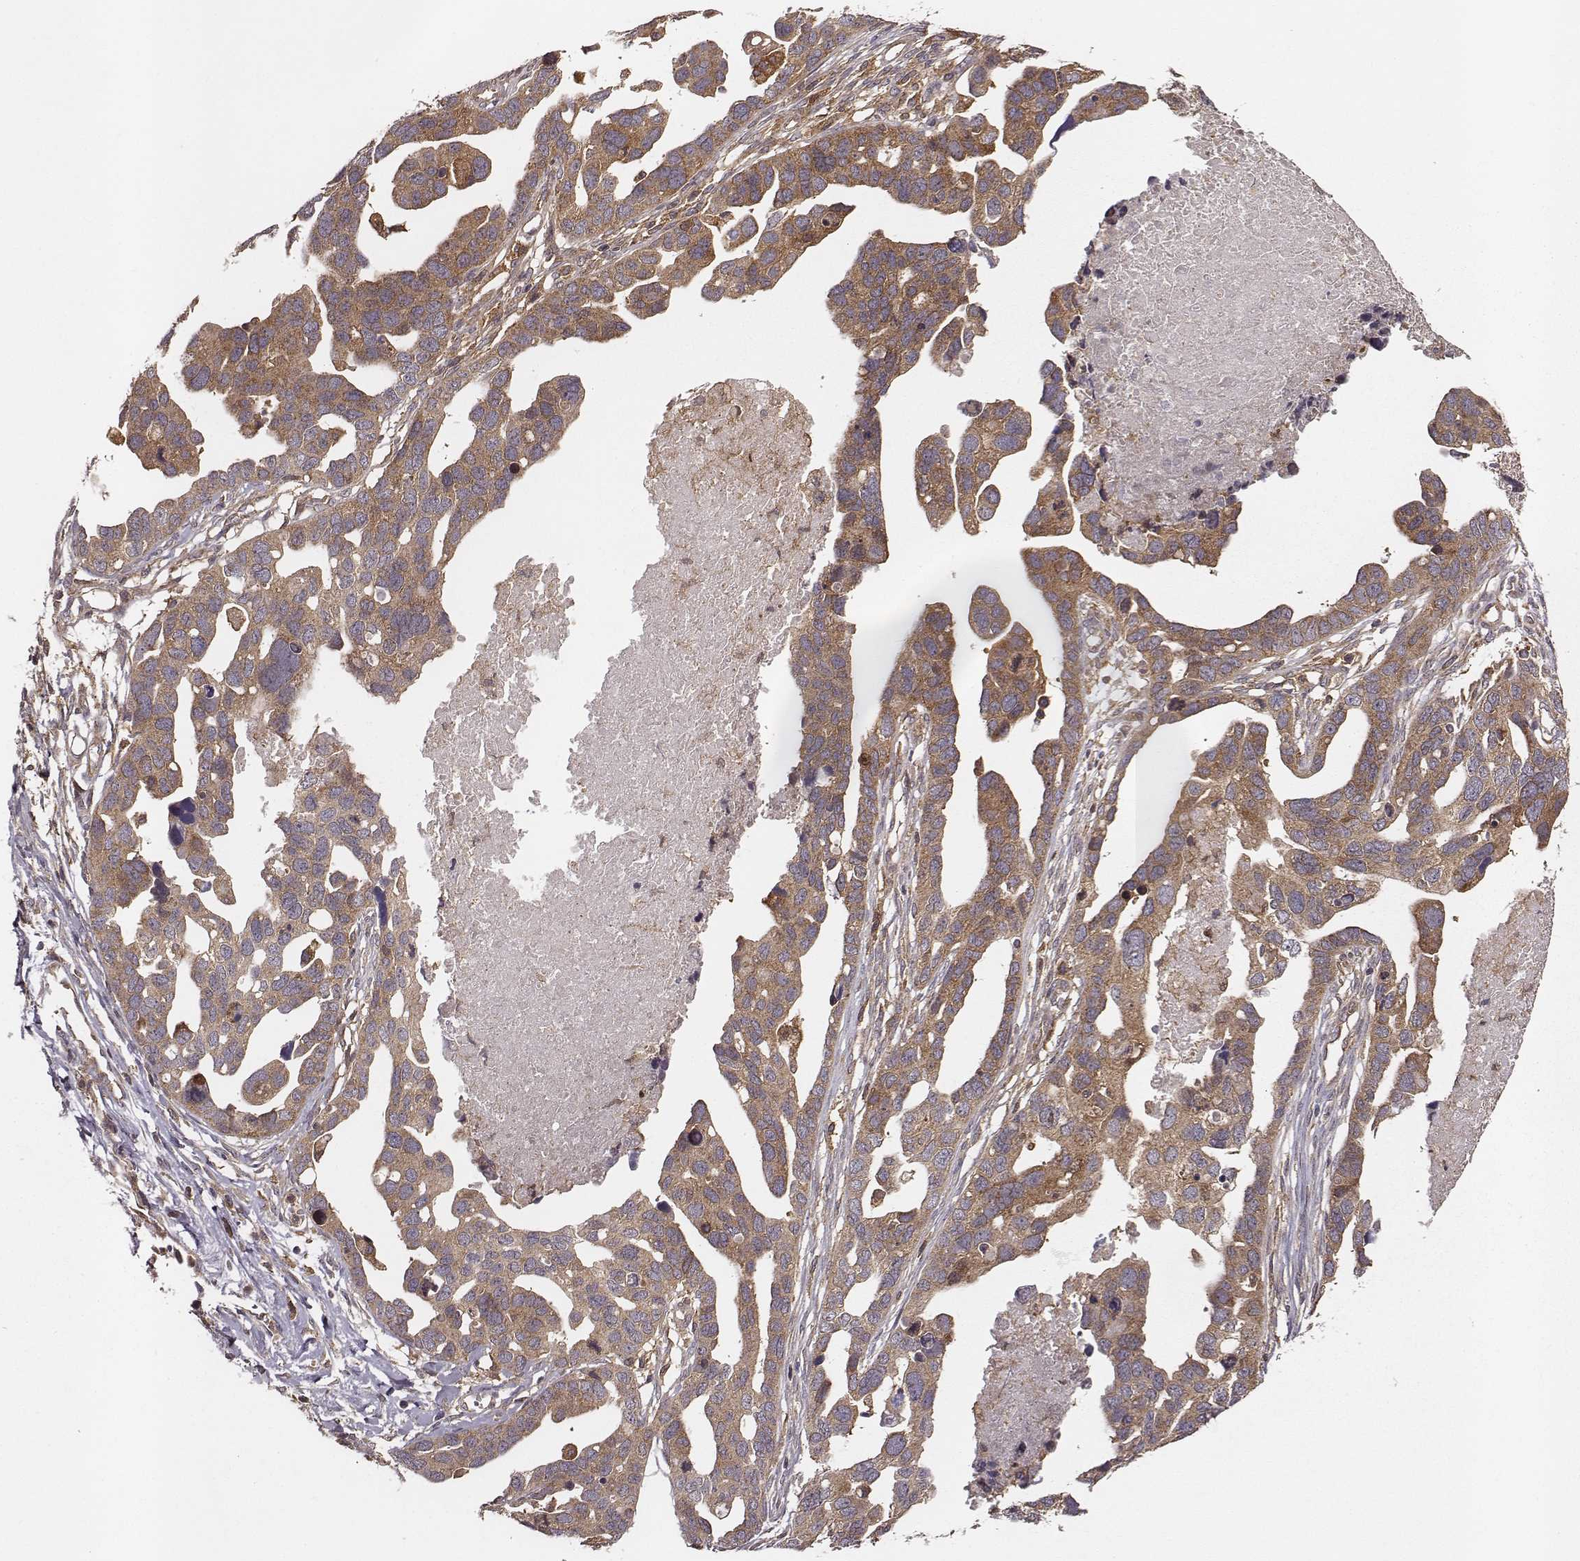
{"staining": {"intensity": "moderate", "quantity": ">75%", "location": "cytoplasmic/membranous"}, "tissue": "ovarian cancer", "cell_type": "Tumor cells", "image_type": "cancer", "snomed": [{"axis": "morphology", "description": "Cystadenocarcinoma, serous, NOS"}, {"axis": "topography", "description": "Ovary"}], "caption": "DAB (3,3'-diaminobenzidine) immunohistochemical staining of ovarian cancer exhibits moderate cytoplasmic/membranous protein expression in approximately >75% of tumor cells.", "gene": "VPS26A", "patient": {"sex": "female", "age": 54}}